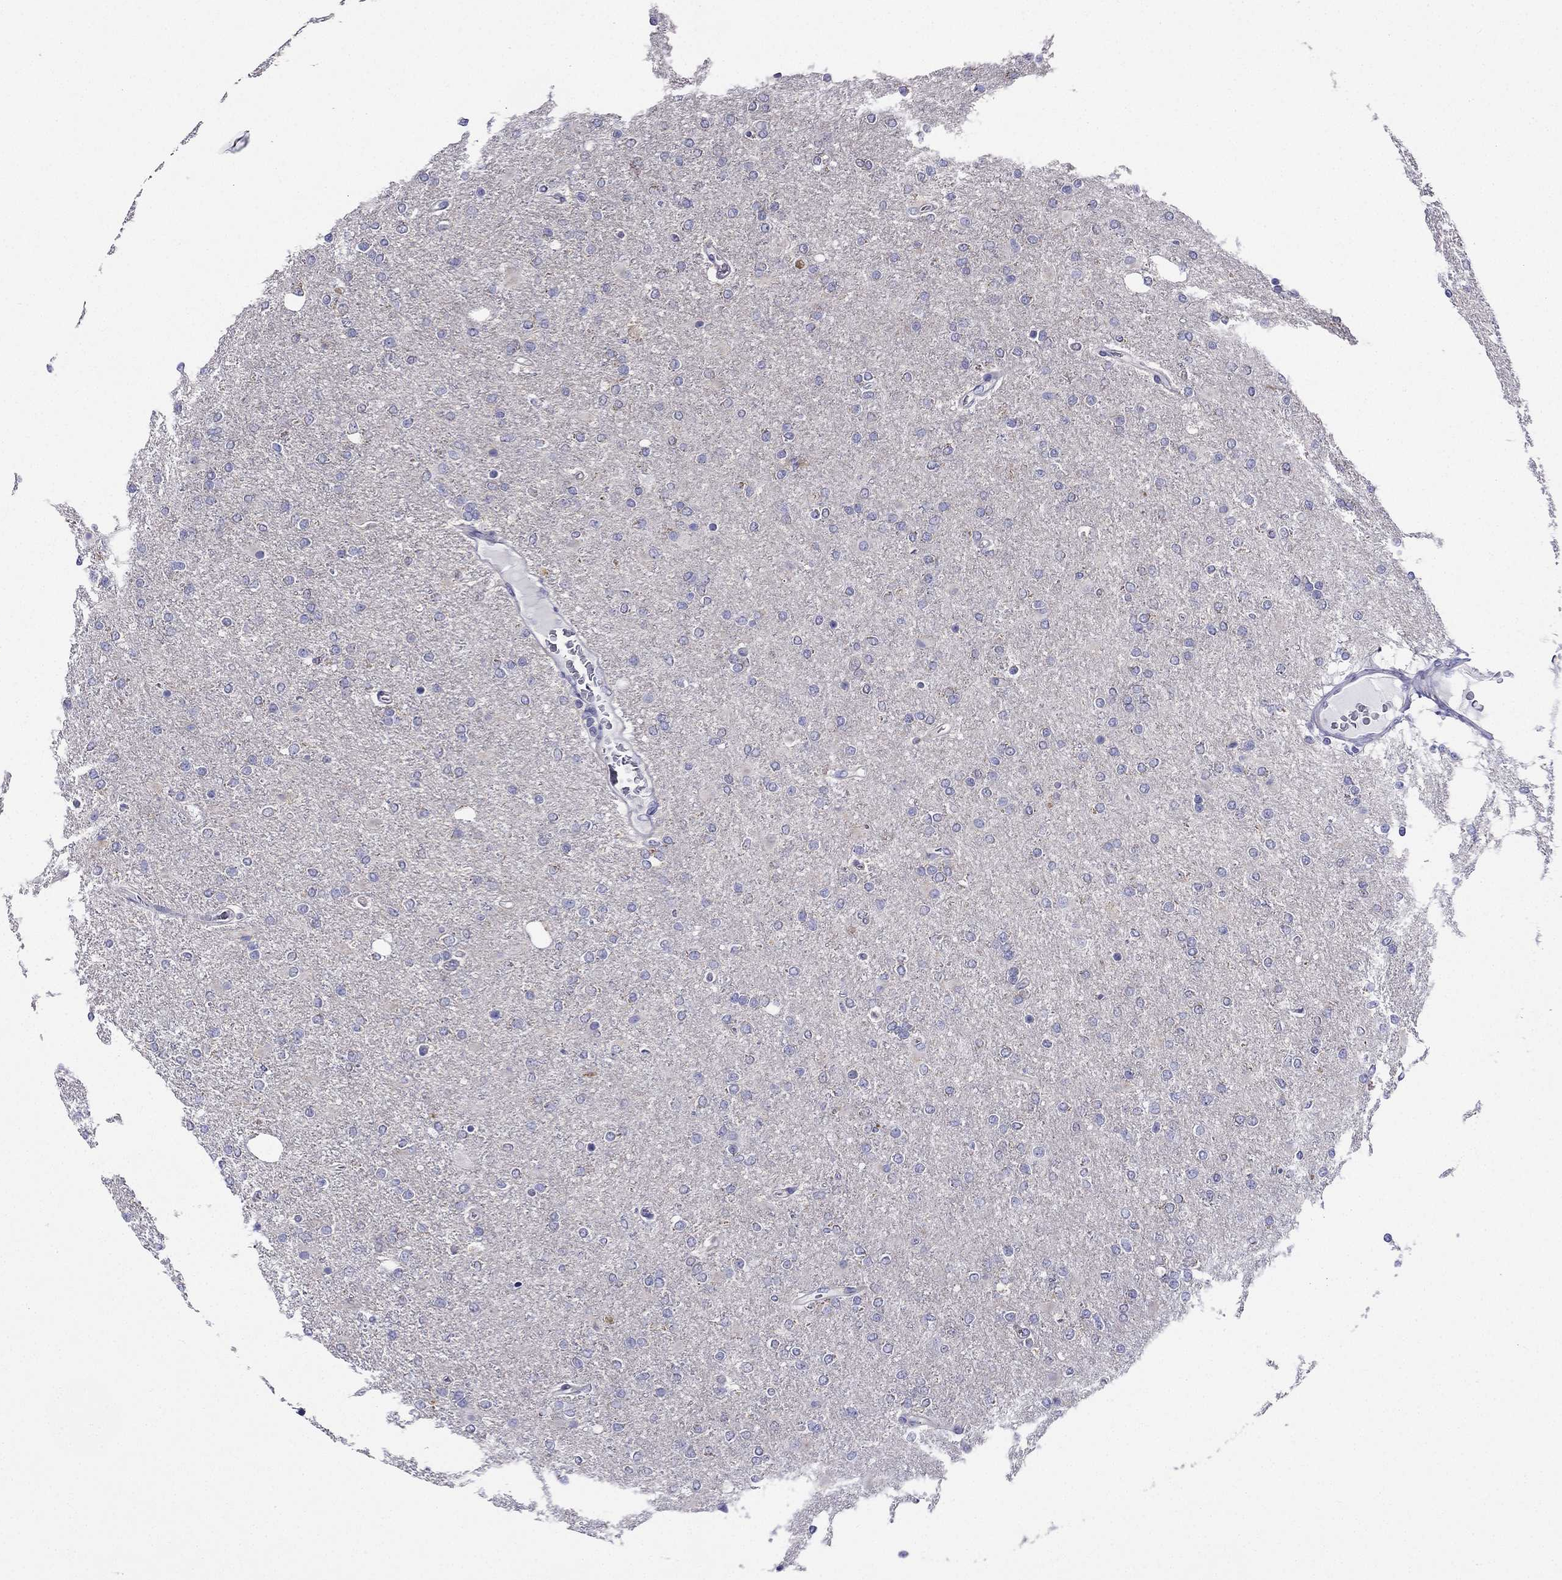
{"staining": {"intensity": "negative", "quantity": "none", "location": "none"}, "tissue": "glioma", "cell_type": "Tumor cells", "image_type": "cancer", "snomed": [{"axis": "morphology", "description": "Glioma, malignant, High grade"}, {"axis": "topography", "description": "Cerebral cortex"}], "caption": "Malignant glioma (high-grade) was stained to show a protein in brown. There is no significant staining in tumor cells.", "gene": "KIF5A", "patient": {"sex": "male", "age": 70}}